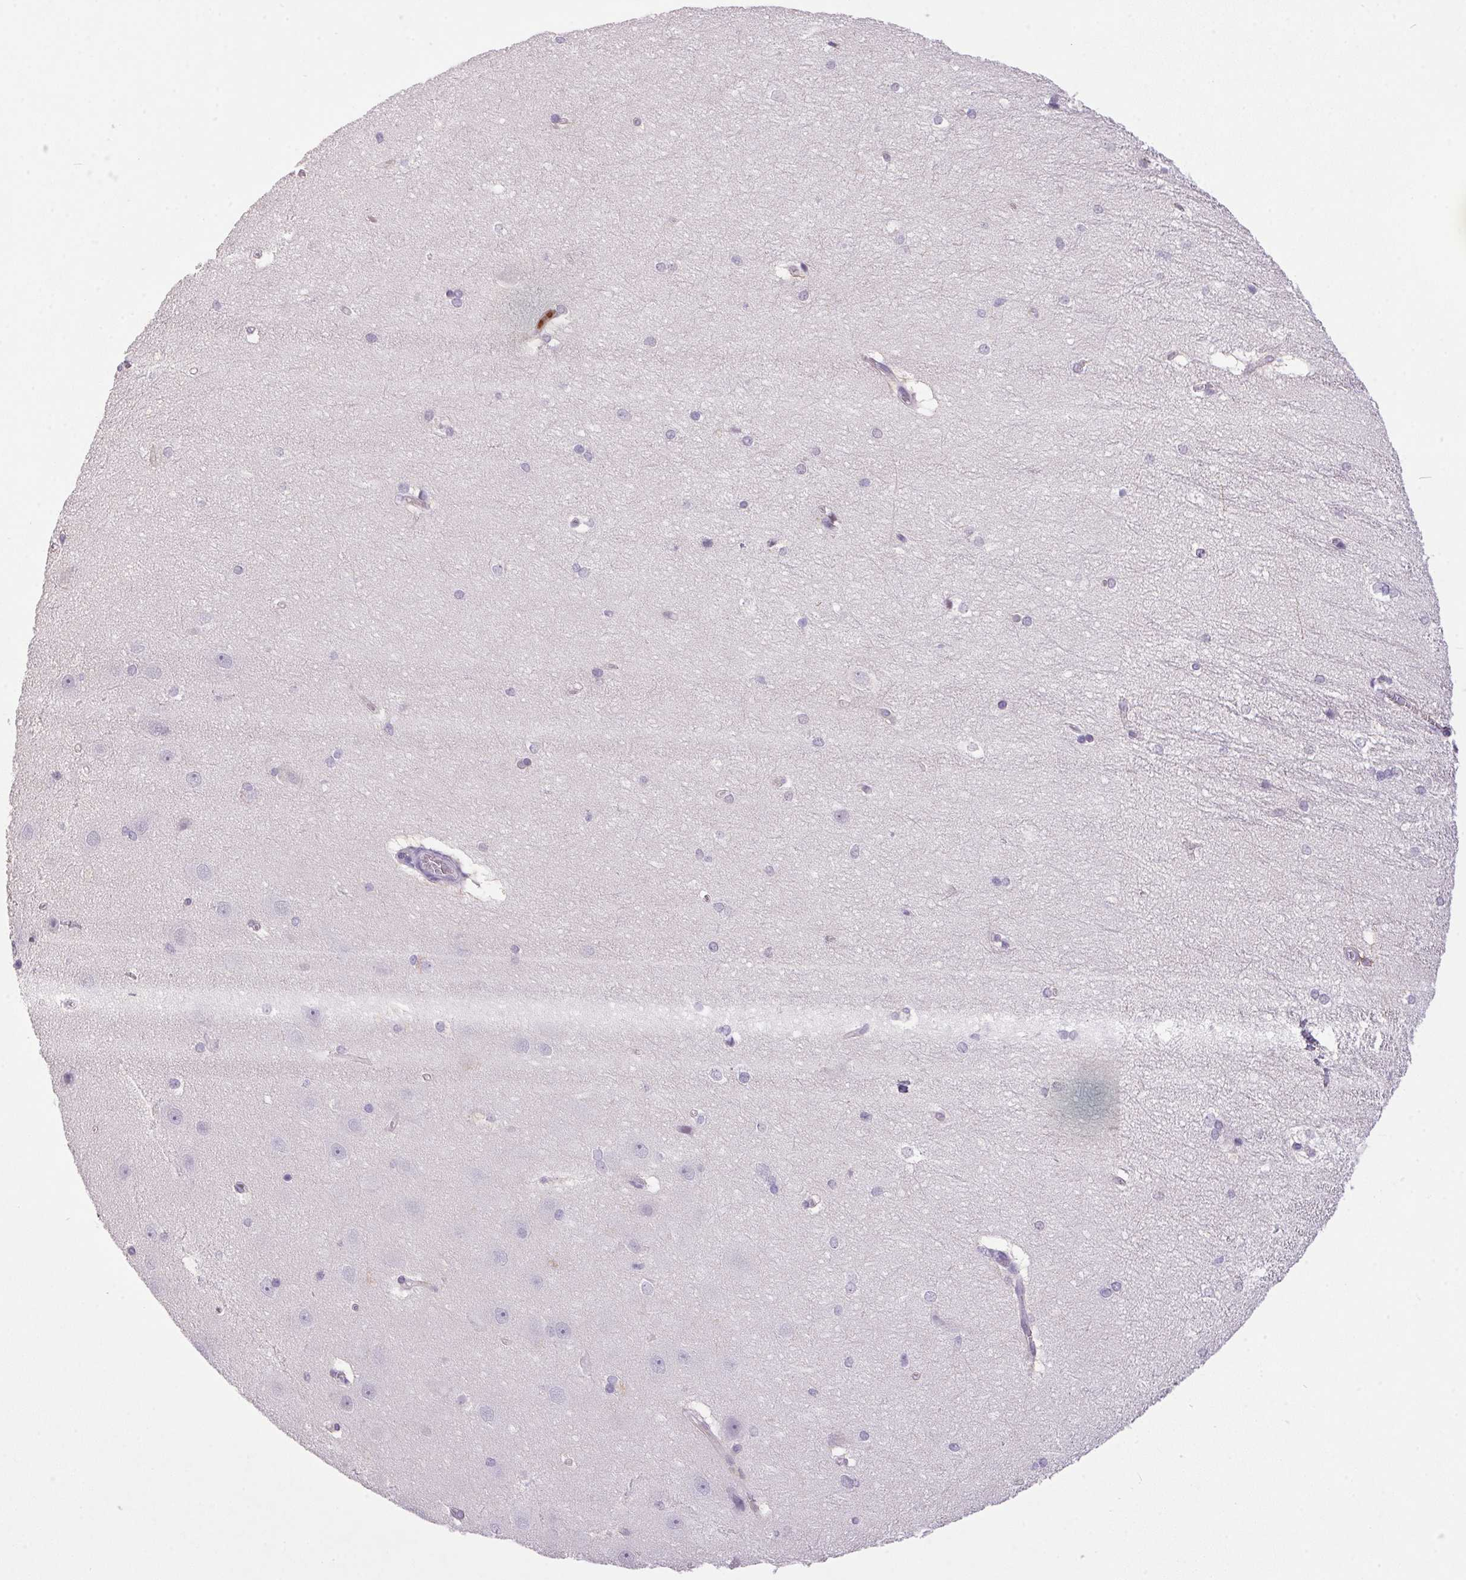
{"staining": {"intensity": "negative", "quantity": "none", "location": "none"}, "tissue": "hippocampus", "cell_type": "Glial cells", "image_type": "normal", "snomed": [{"axis": "morphology", "description": "Normal tissue, NOS"}, {"axis": "topography", "description": "Cerebral cortex"}, {"axis": "topography", "description": "Hippocampus"}], "caption": "Immunohistochemistry micrograph of unremarkable hippocampus stained for a protein (brown), which exhibits no staining in glial cells.", "gene": "TRDN", "patient": {"sex": "female", "age": 19}}